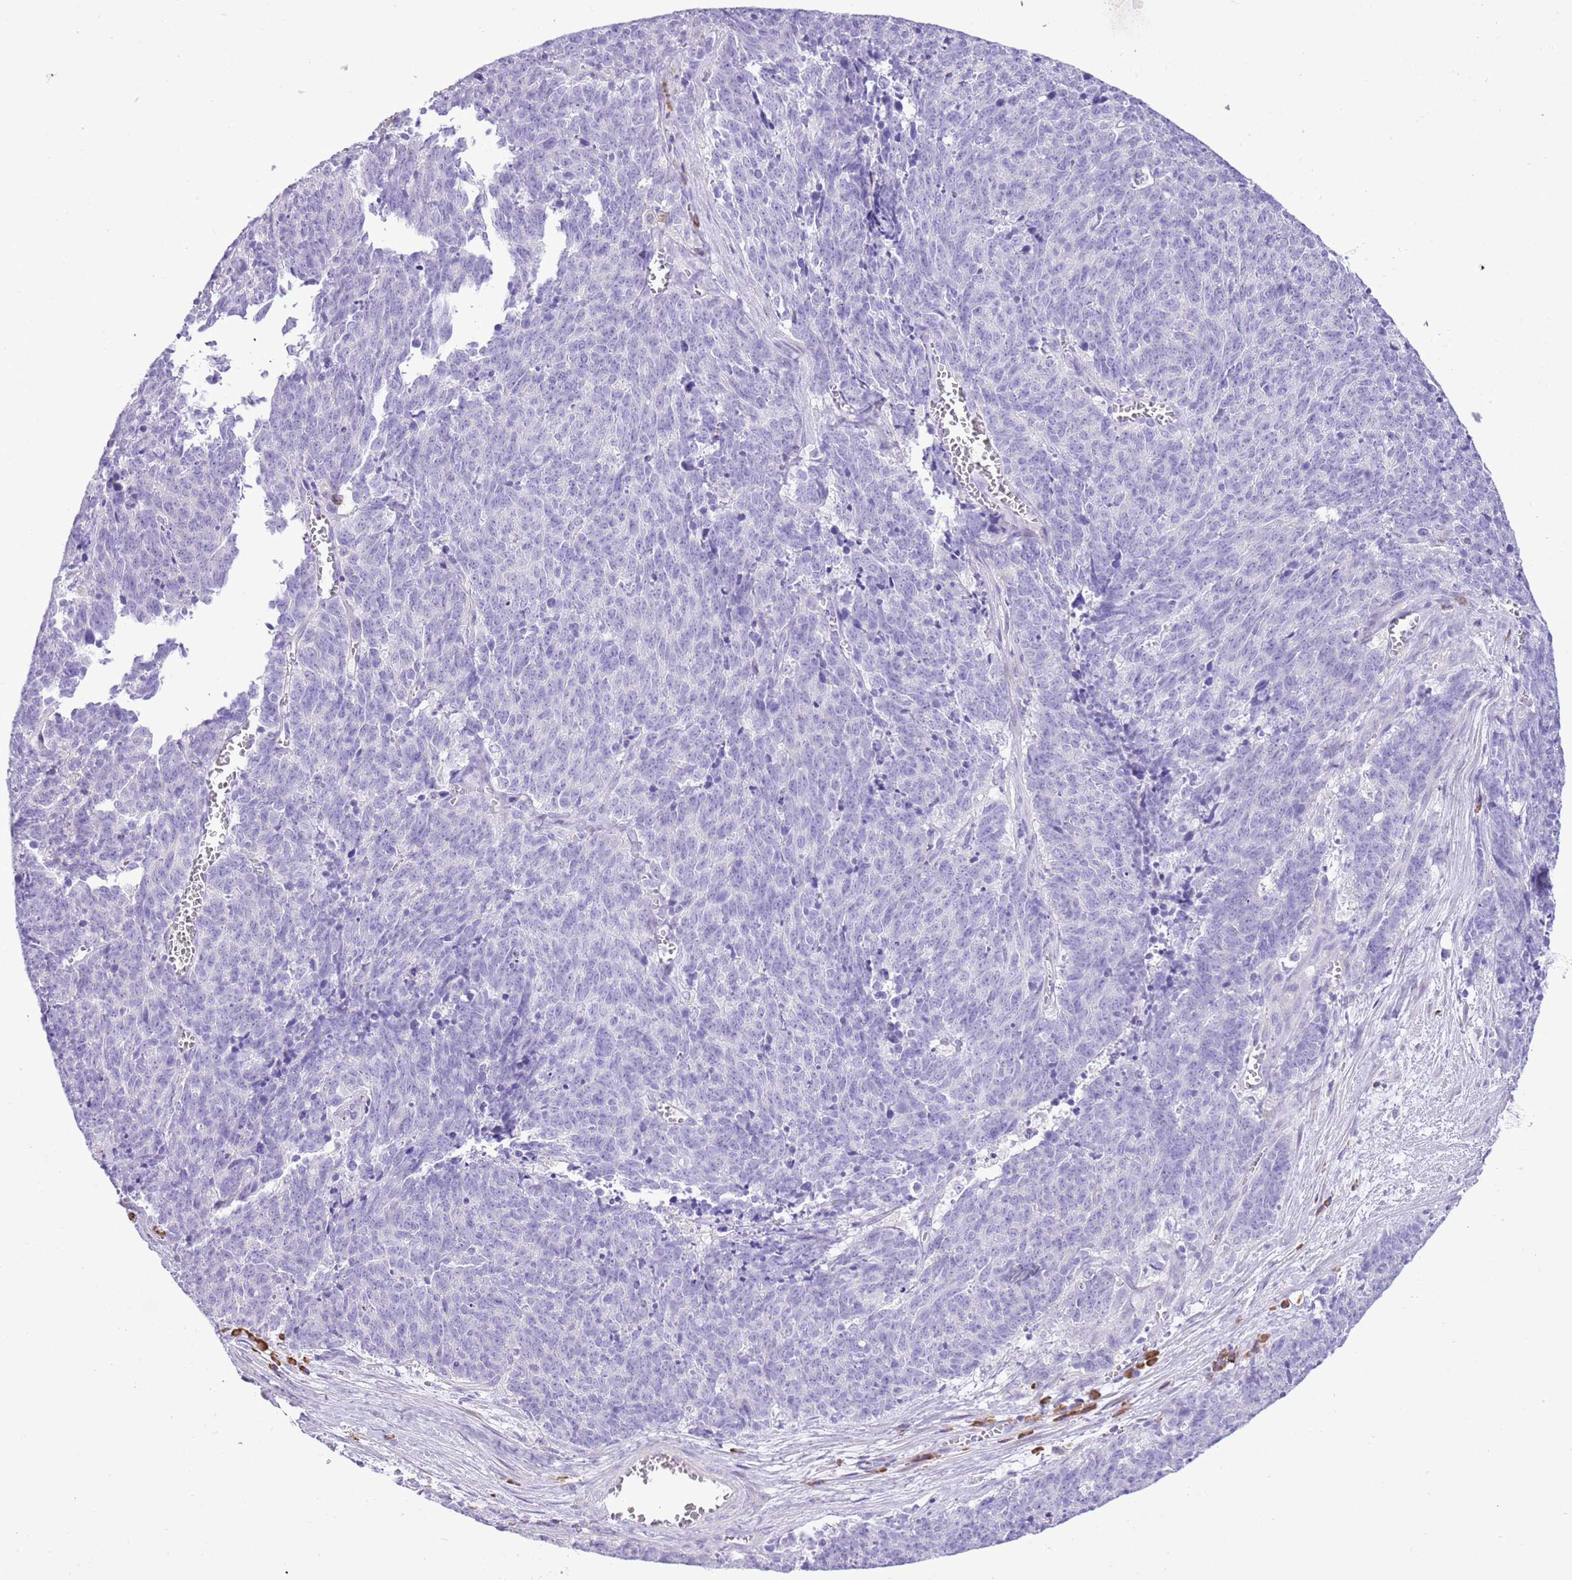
{"staining": {"intensity": "negative", "quantity": "none", "location": "none"}, "tissue": "cervical cancer", "cell_type": "Tumor cells", "image_type": "cancer", "snomed": [{"axis": "morphology", "description": "Squamous cell carcinoma, NOS"}, {"axis": "topography", "description": "Cervix"}], "caption": "The histopathology image demonstrates no staining of tumor cells in squamous cell carcinoma (cervical).", "gene": "AAR2", "patient": {"sex": "female", "age": 29}}